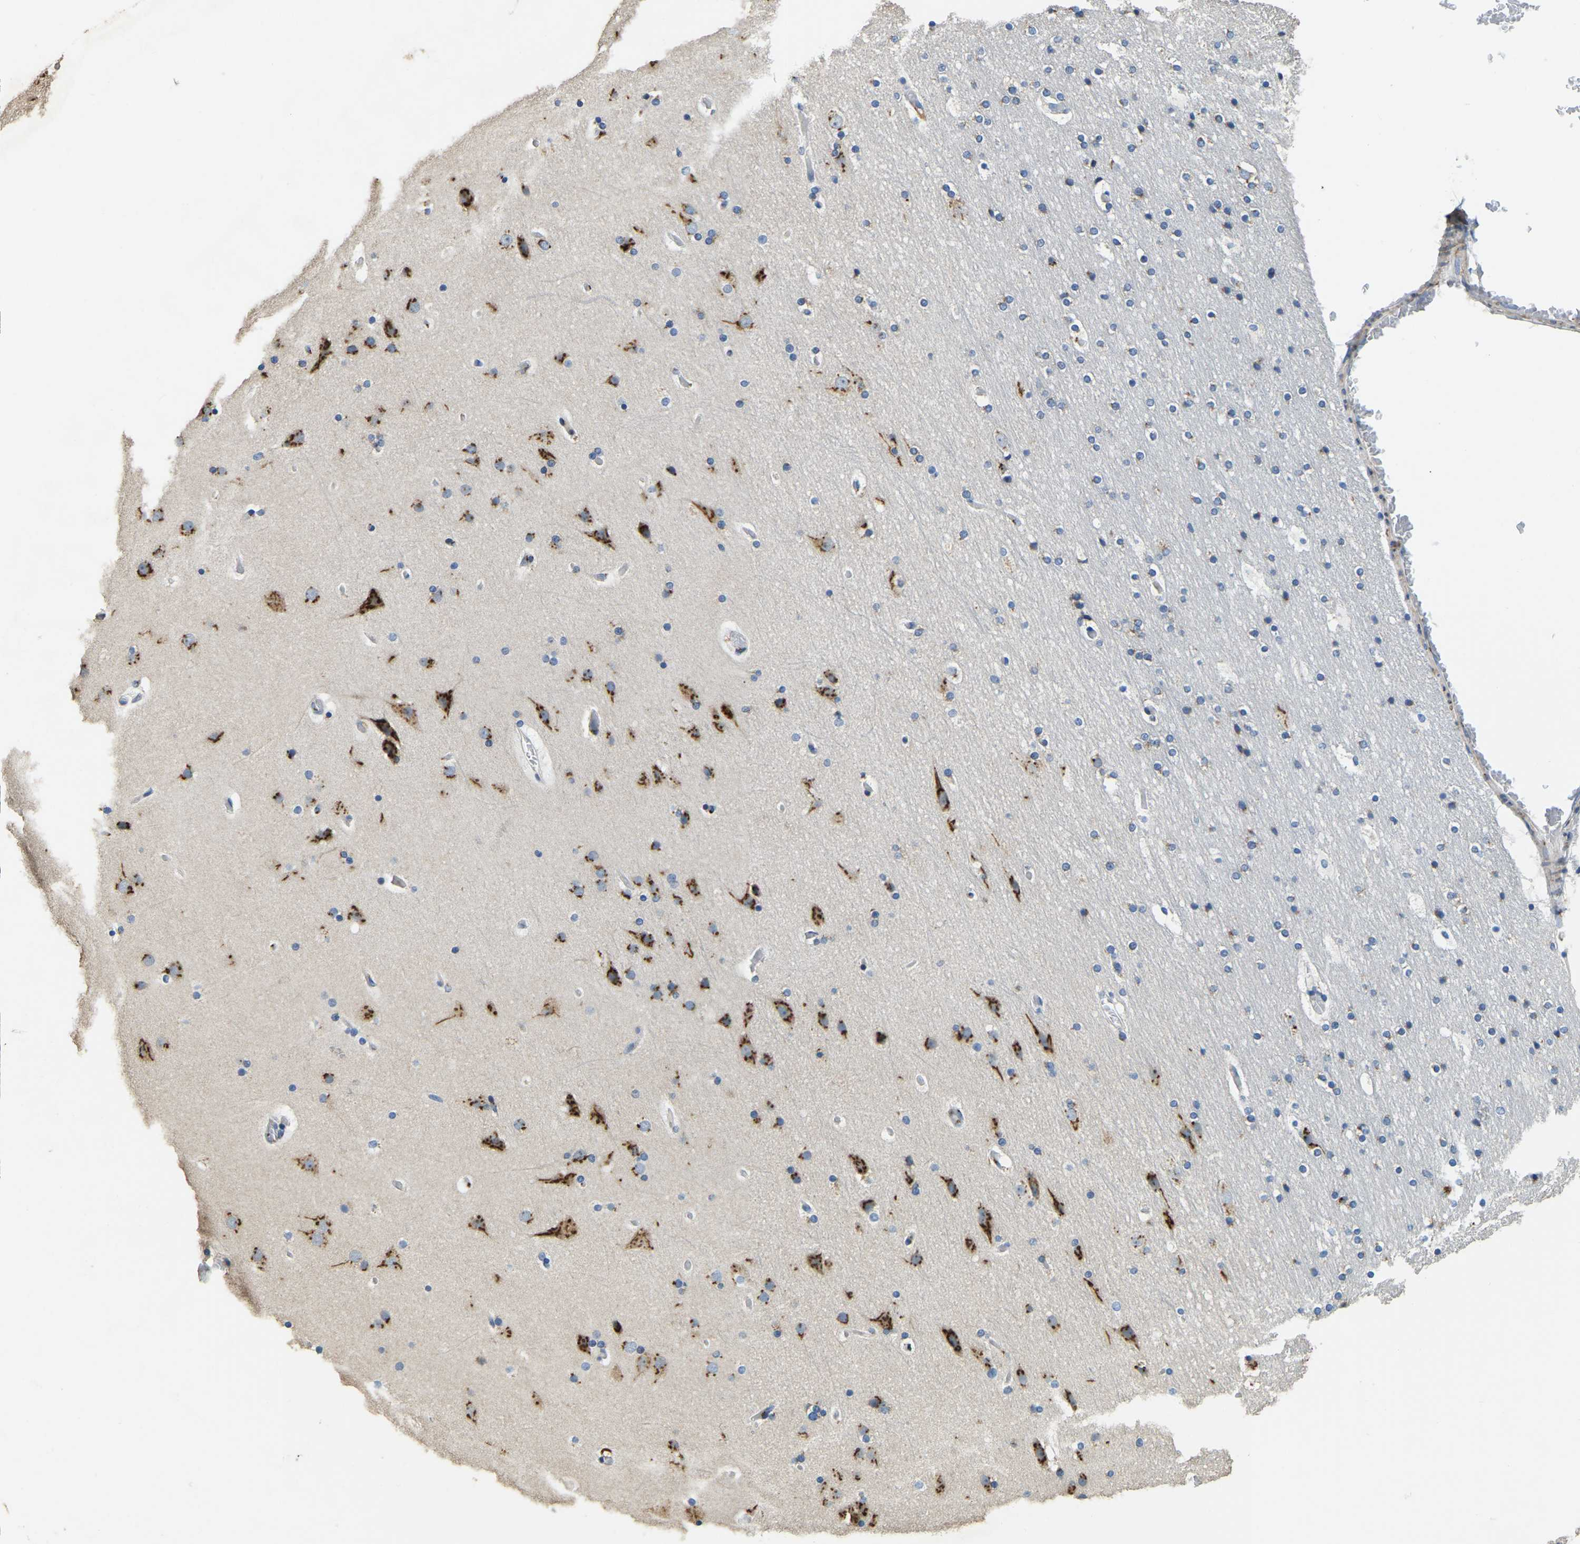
{"staining": {"intensity": "moderate", "quantity": "25%-75%", "location": "cytoplasmic/membranous"}, "tissue": "cerebral cortex", "cell_type": "Endothelial cells", "image_type": "normal", "snomed": [{"axis": "morphology", "description": "Normal tissue, NOS"}, {"axis": "topography", "description": "Cerebral cortex"}], "caption": "Immunohistochemistry photomicrograph of normal human cerebral cortex stained for a protein (brown), which shows medium levels of moderate cytoplasmic/membranous staining in about 25%-75% of endothelial cells.", "gene": "FAM174A", "patient": {"sex": "male", "age": 57}}